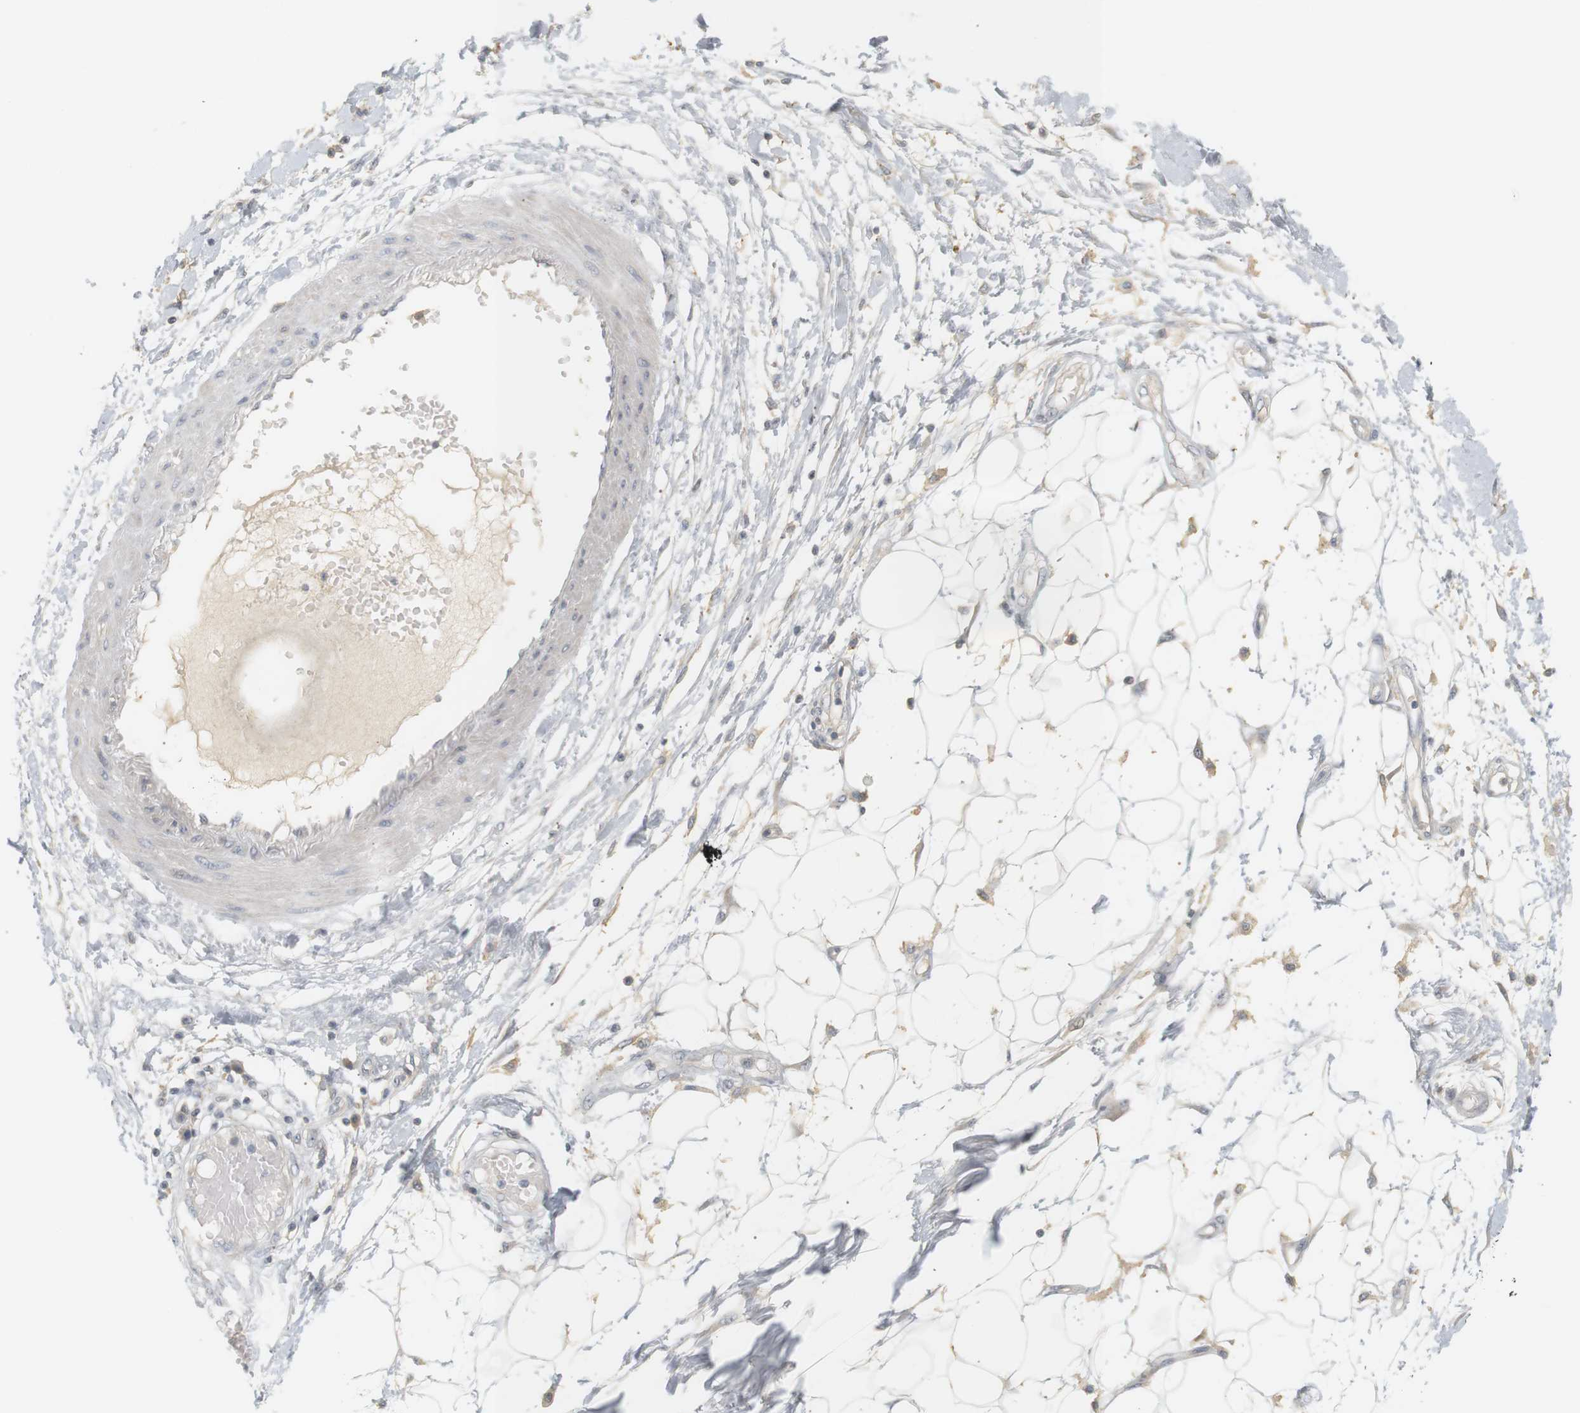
{"staining": {"intensity": "weak", "quantity": "25%-75%", "location": "cytoplasmic/membranous"}, "tissue": "adipose tissue", "cell_type": "Adipocytes", "image_type": "normal", "snomed": [{"axis": "morphology", "description": "Normal tissue, NOS"}, {"axis": "morphology", "description": "Squamous cell carcinoma, NOS"}, {"axis": "topography", "description": "Skin"}, {"axis": "topography", "description": "Peripheral nerve tissue"}], "caption": "Human adipose tissue stained for a protein (brown) shows weak cytoplasmic/membranous positive expression in approximately 25%-75% of adipocytes.", "gene": "RTN3", "patient": {"sex": "male", "age": 83}}